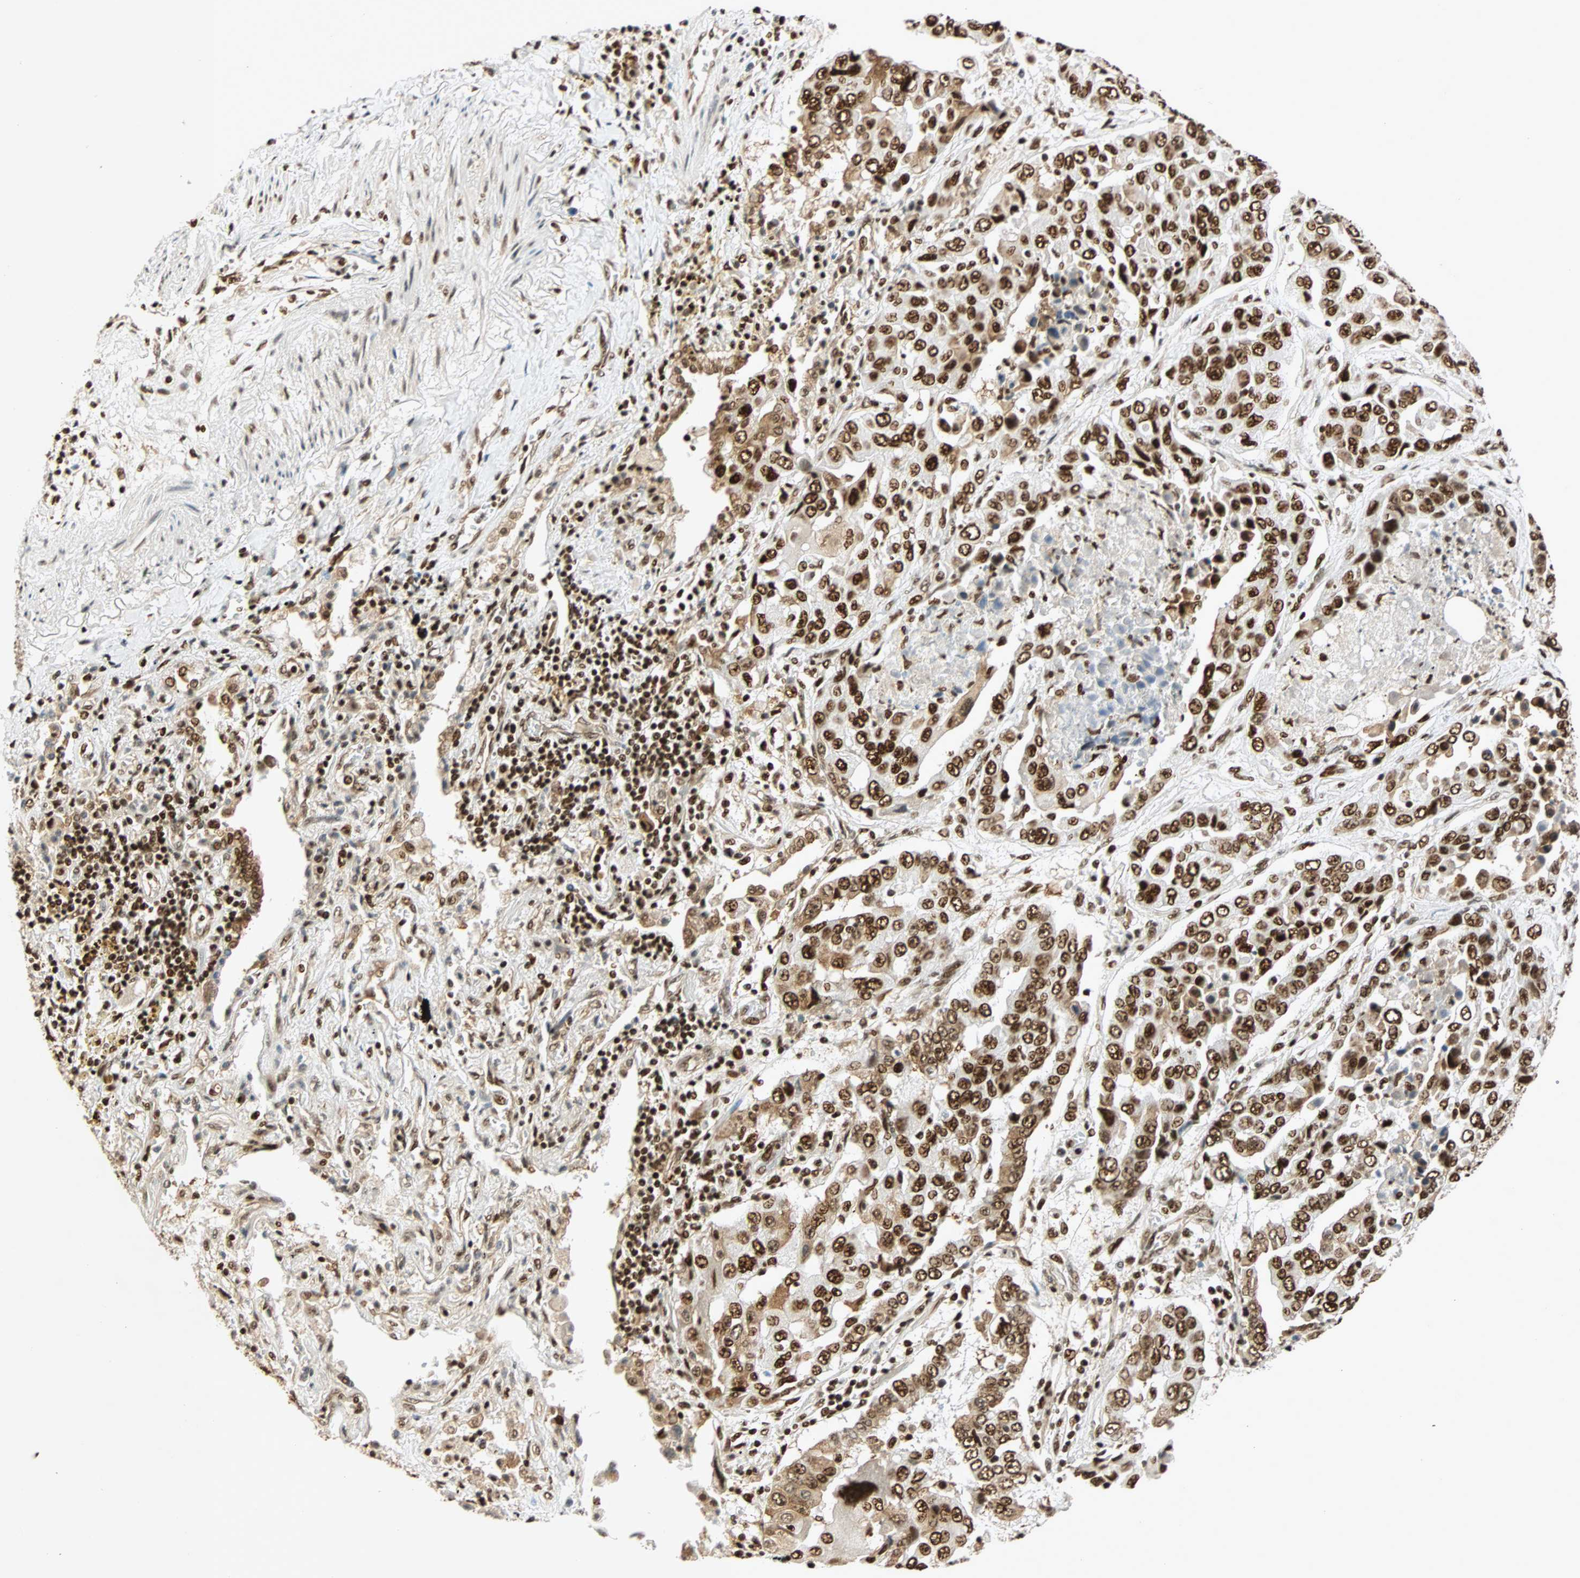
{"staining": {"intensity": "strong", "quantity": ">75%", "location": "nuclear"}, "tissue": "lung cancer", "cell_type": "Tumor cells", "image_type": "cancer", "snomed": [{"axis": "morphology", "description": "Adenocarcinoma, NOS"}, {"axis": "topography", "description": "Lung"}], "caption": "A brown stain highlights strong nuclear expression of a protein in human adenocarcinoma (lung) tumor cells. Using DAB (3,3'-diaminobenzidine) (brown) and hematoxylin (blue) stains, captured at high magnification using brightfield microscopy.", "gene": "CDK12", "patient": {"sex": "female", "age": 65}}